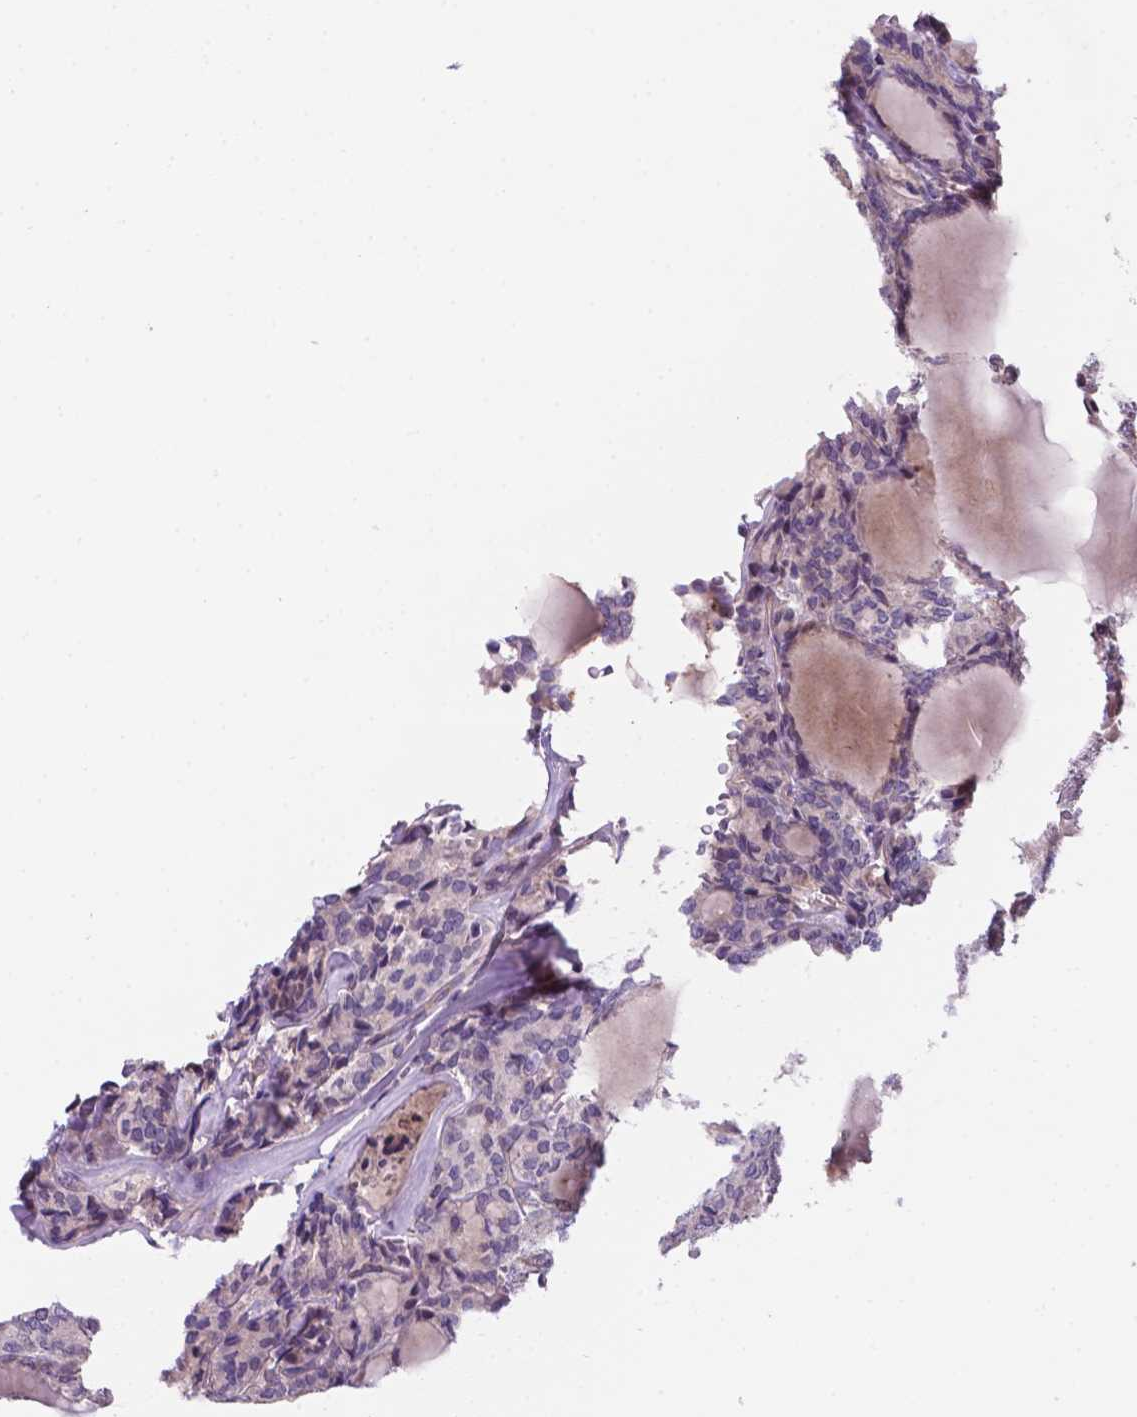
{"staining": {"intensity": "negative", "quantity": "none", "location": "none"}, "tissue": "thyroid cancer", "cell_type": "Tumor cells", "image_type": "cancer", "snomed": [{"axis": "morphology", "description": "Follicular adenoma carcinoma, NOS"}, {"axis": "topography", "description": "Thyroid gland"}], "caption": "Follicular adenoma carcinoma (thyroid) was stained to show a protein in brown. There is no significant expression in tumor cells.", "gene": "TM4SF20", "patient": {"sex": "male", "age": 74}}